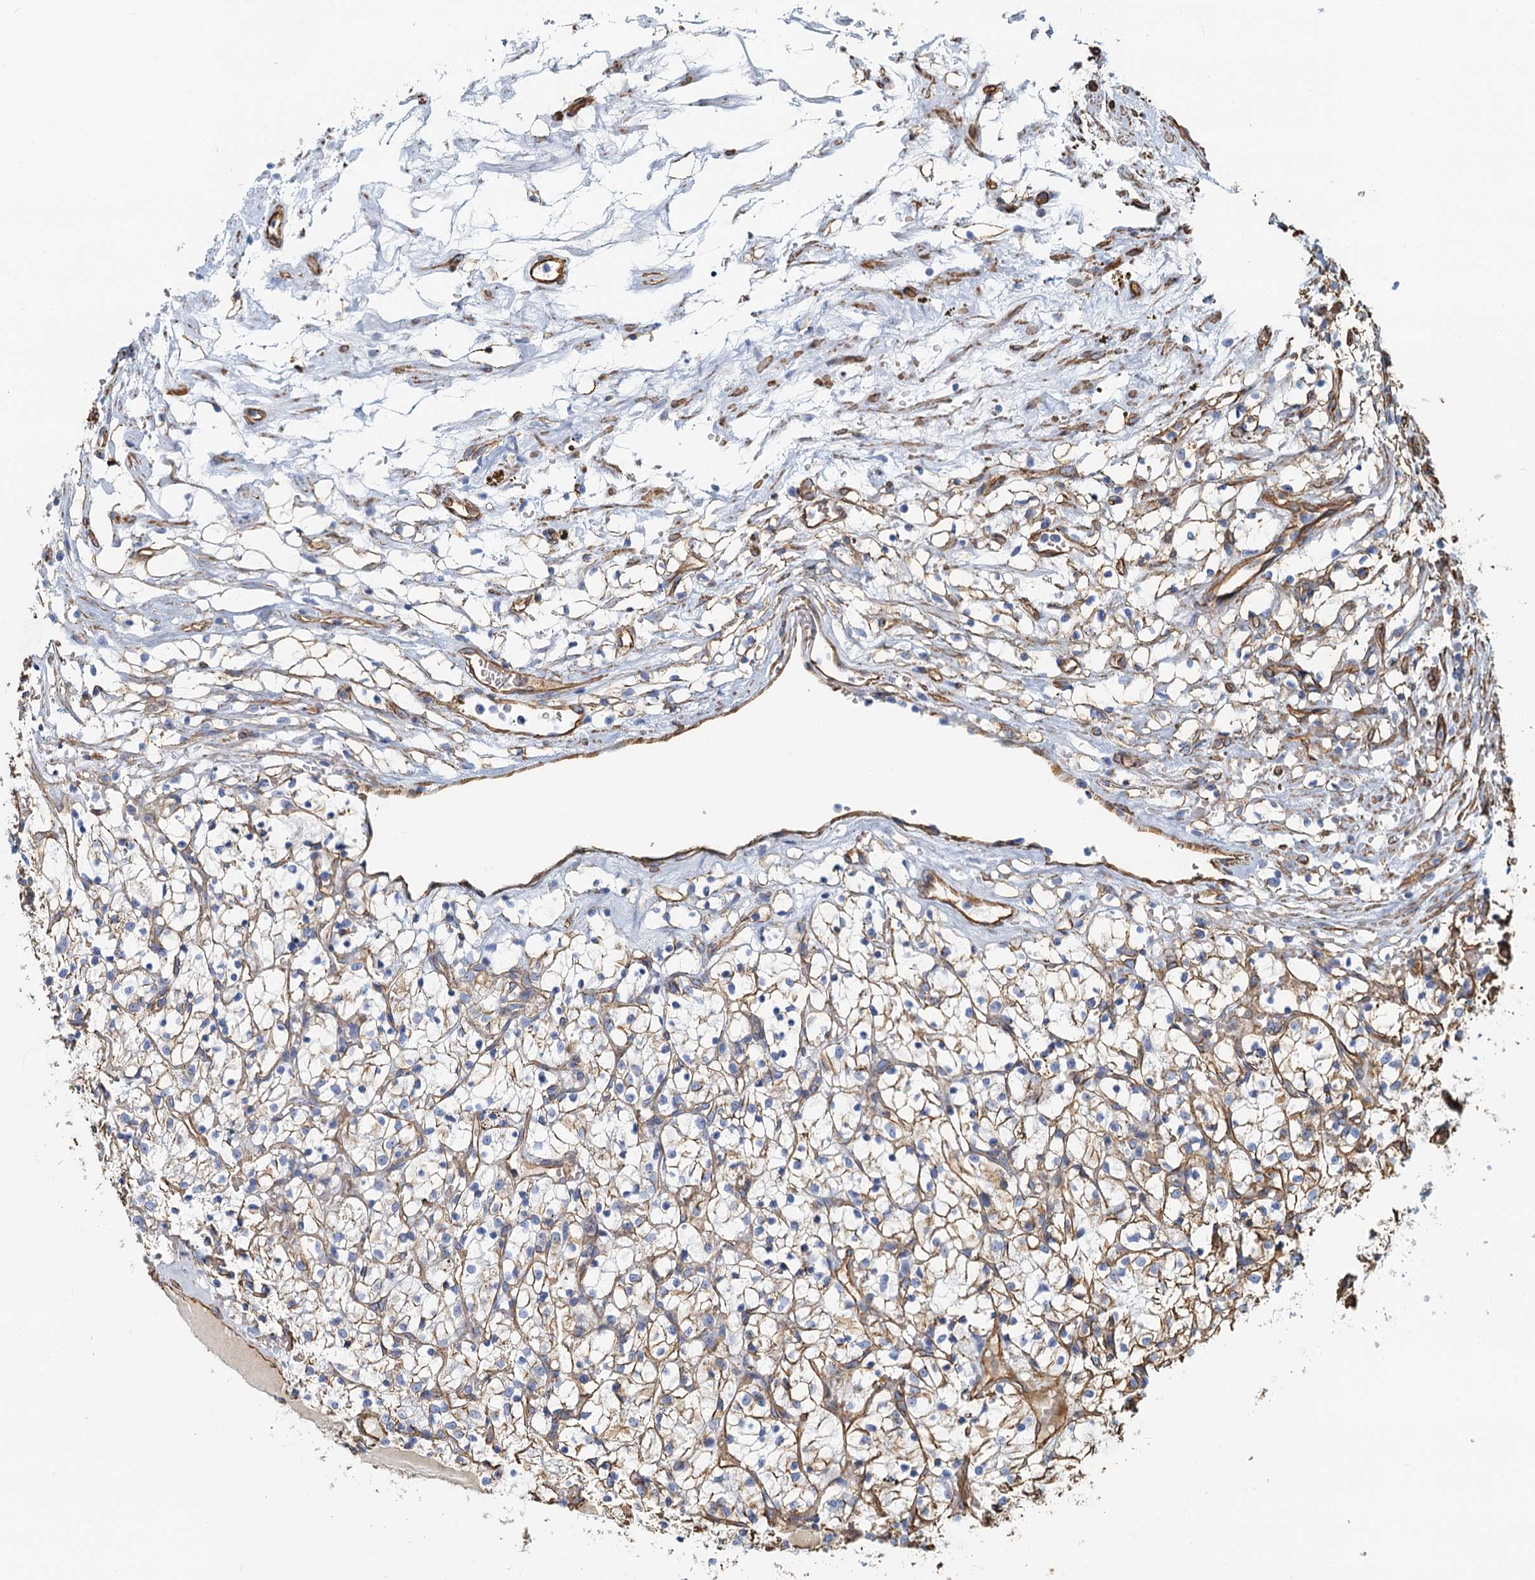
{"staining": {"intensity": "weak", "quantity": "25%-75%", "location": "cytoplasmic/membranous"}, "tissue": "renal cancer", "cell_type": "Tumor cells", "image_type": "cancer", "snomed": [{"axis": "morphology", "description": "Adenocarcinoma, NOS"}, {"axis": "topography", "description": "Kidney"}], "caption": "Human renal cancer (adenocarcinoma) stained for a protein (brown) exhibits weak cytoplasmic/membranous positive positivity in about 25%-75% of tumor cells.", "gene": "DGKG", "patient": {"sex": "female", "age": 69}}